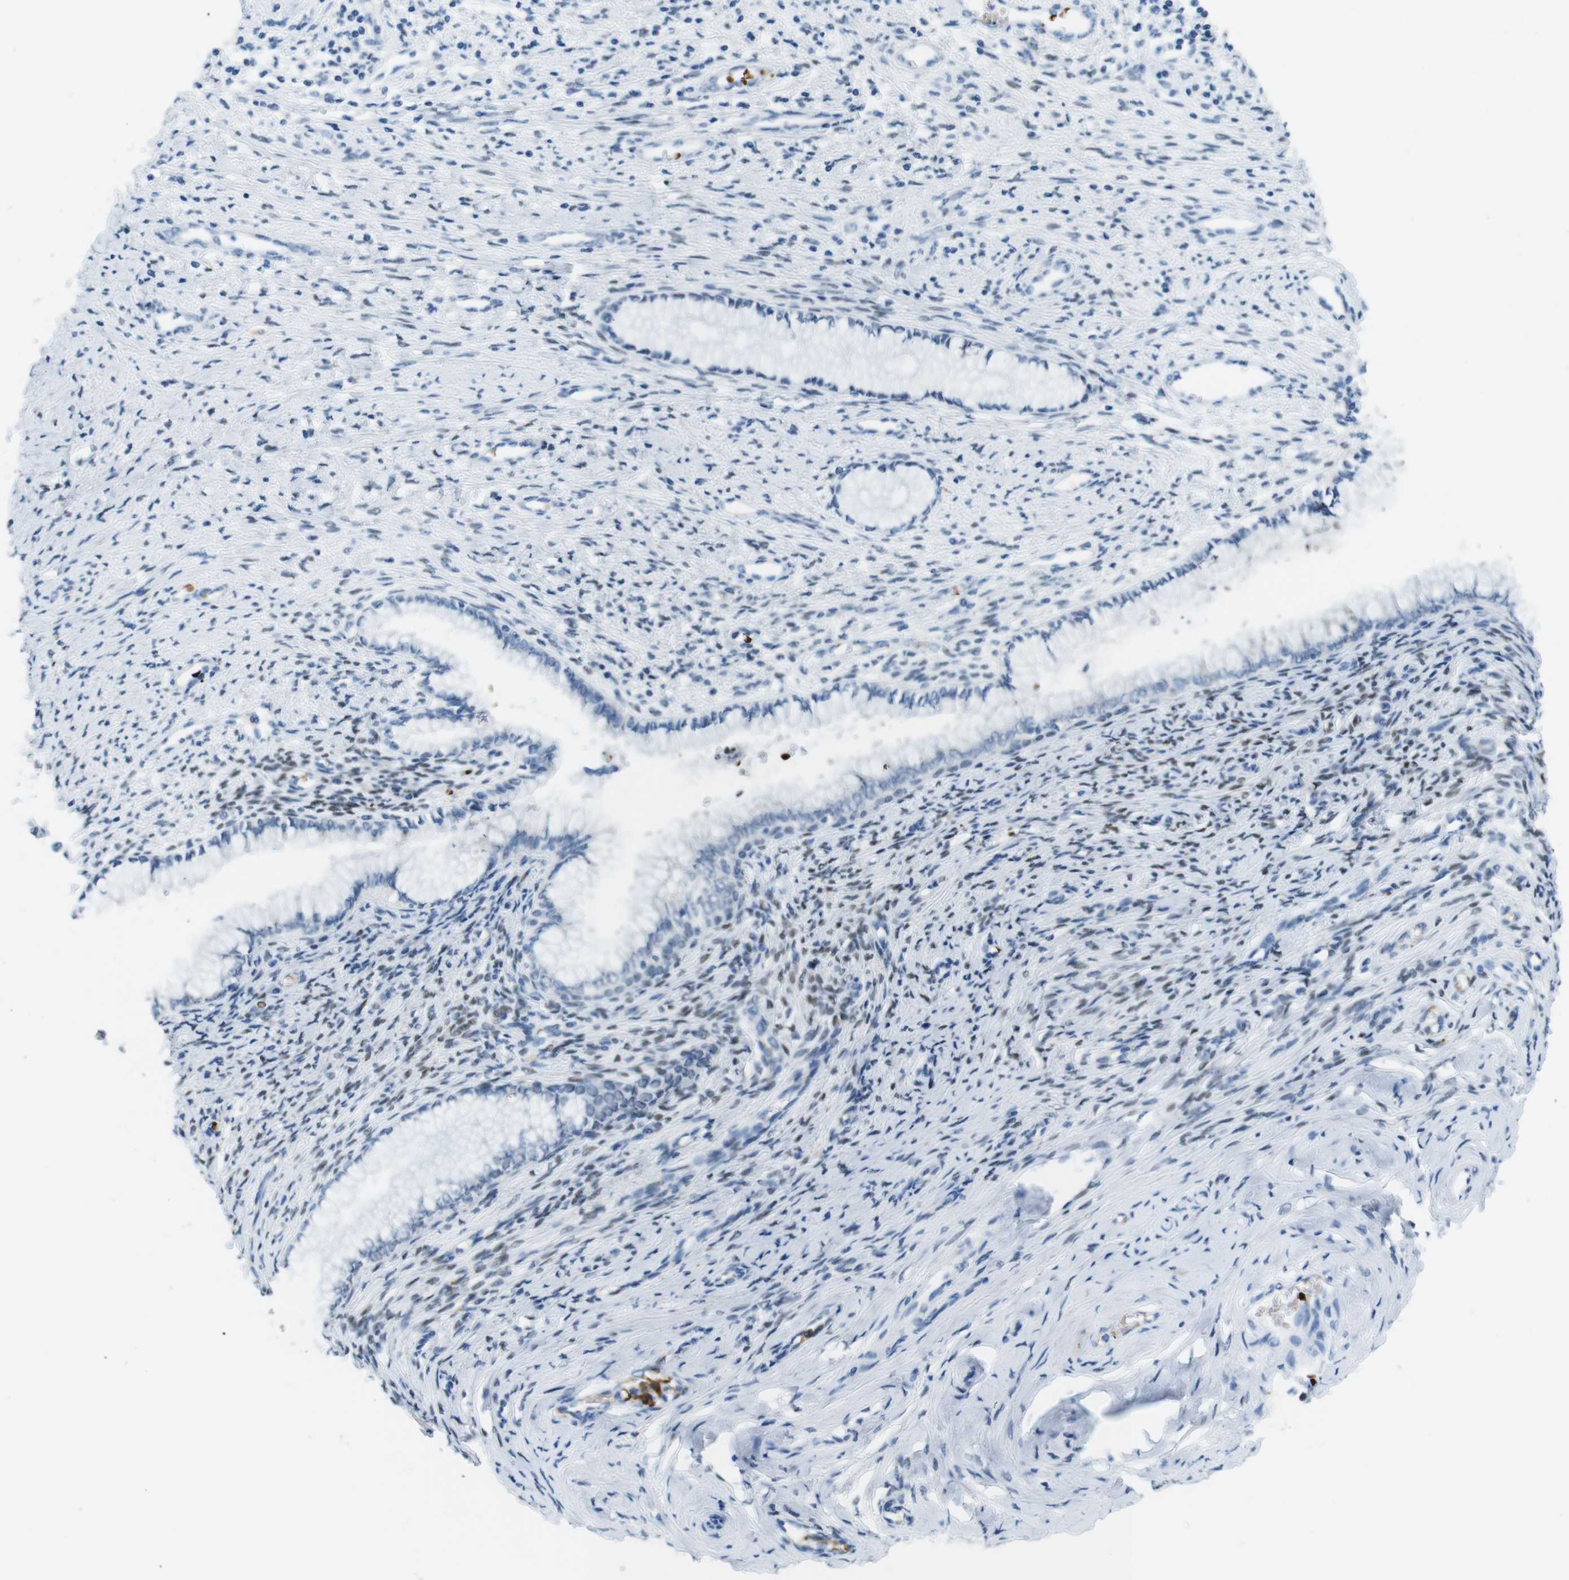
{"staining": {"intensity": "negative", "quantity": "none", "location": "none"}, "tissue": "cervical cancer", "cell_type": "Tumor cells", "image_type": "cancer", "snomed": [{"axis": "morphology", "description": "Squamous cell carcinoma, NOS"}, {"axis": "topography", "description": "Cervix"}], "caption": "Immunohistochemical staining of cervical cancer (squamous cell carcinoma) displays no significant positivity in tumor cells. (DAB (3,3'-diaminobenzidine) immunohistochemistry visualized using brightfield microscopy, high magnification).", "gene": "TFAP2C", "patient": {"sex": "female", "age": 63}}